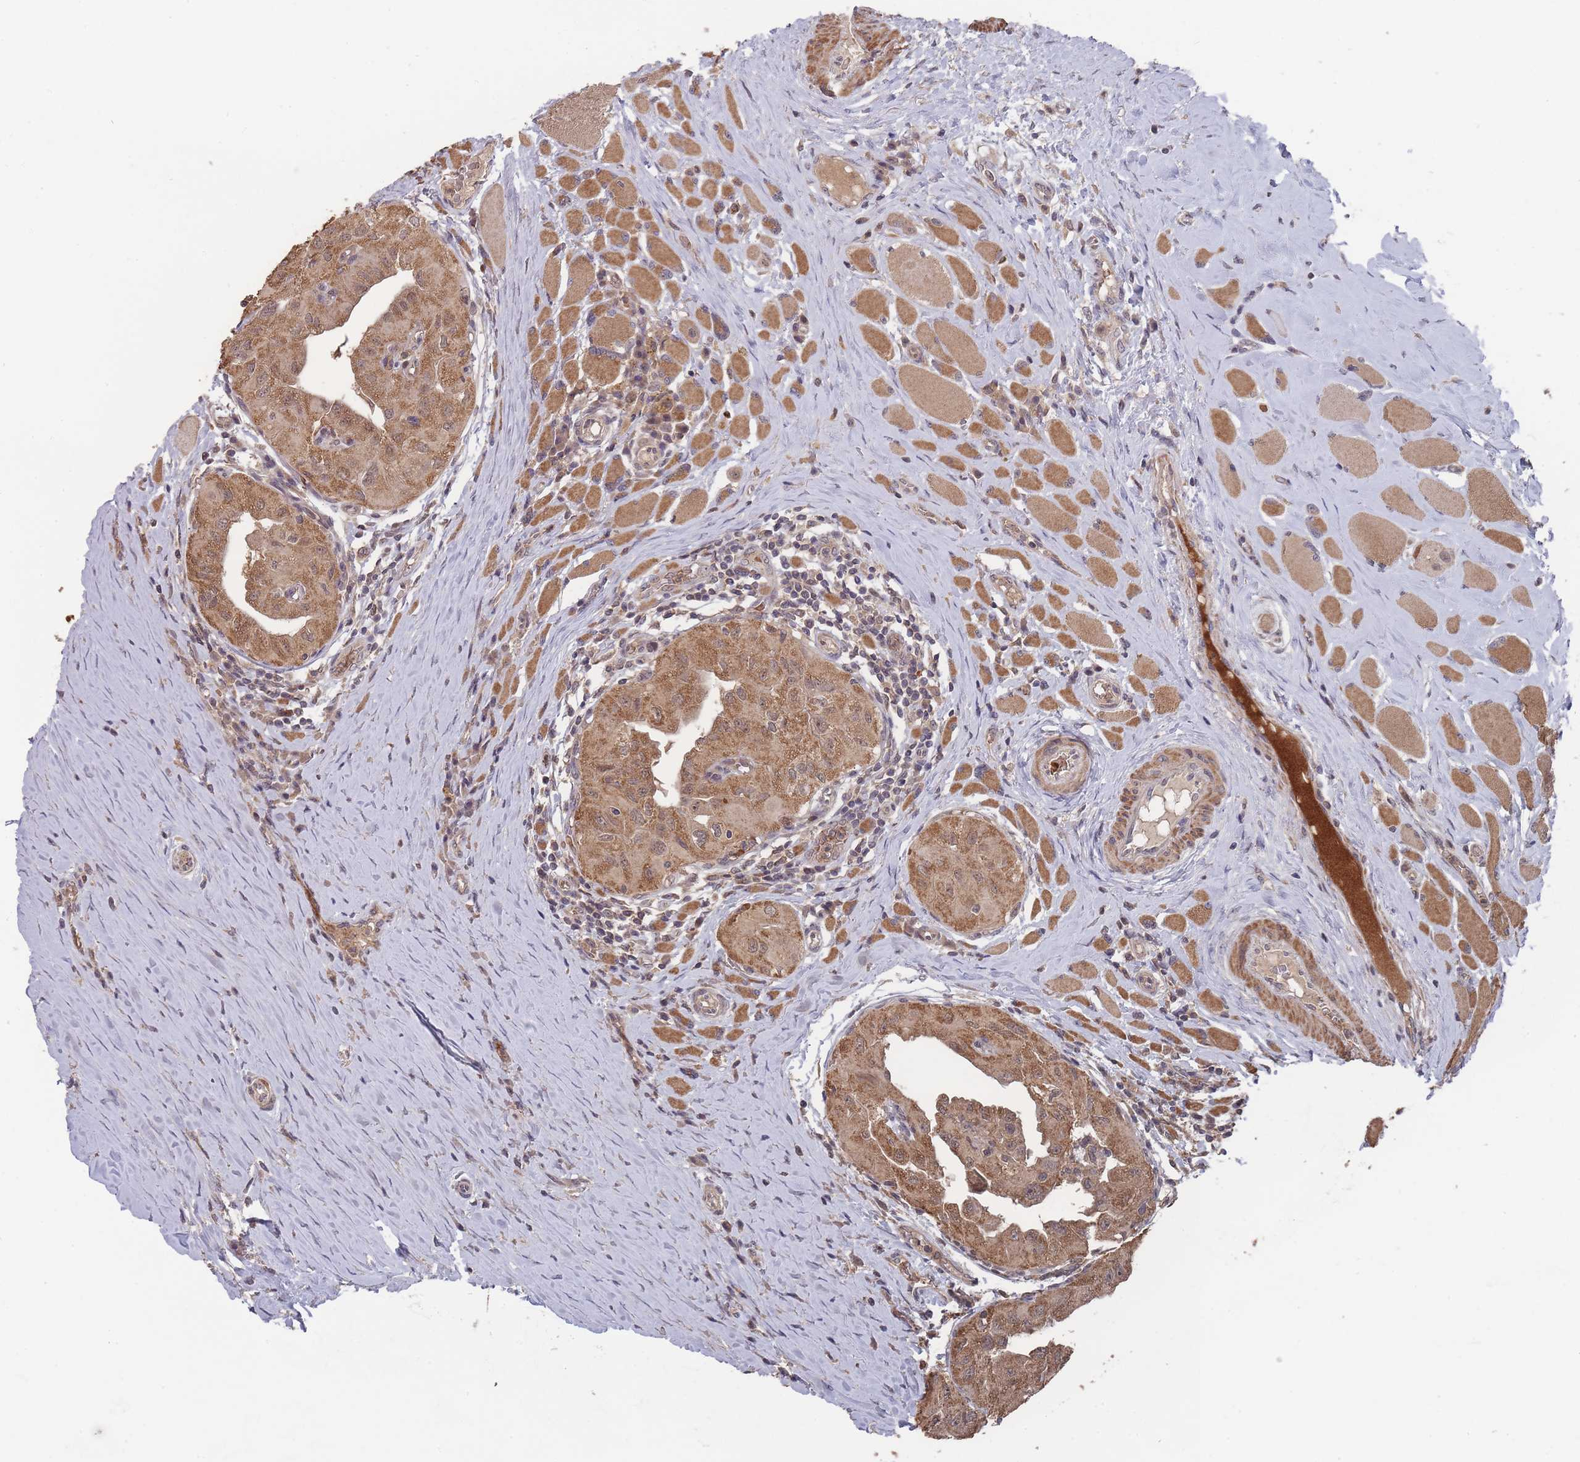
{"staining": {"intensity": "moderate", "quantity": ">75%", "location": "cytoplasmic/membranous"}, "tissue": "thyroid cancer", "cell_type": "Tumor cells", "image_type": "cancer", "snomed": [{"axis": "morphology", "description": "Papillary adenocarcinoma, NOS"}, {"axis": "topography", "description": "Thyroid gland"}], "caption": "The immunohistochemical stain shows moderate cytoplasmic/membranous staining in tumor cells of papillary adenocarcinoma (thyroid) tissue.", "gene": "SF3B1", "patient": {"sex": "female", "age": 59}}